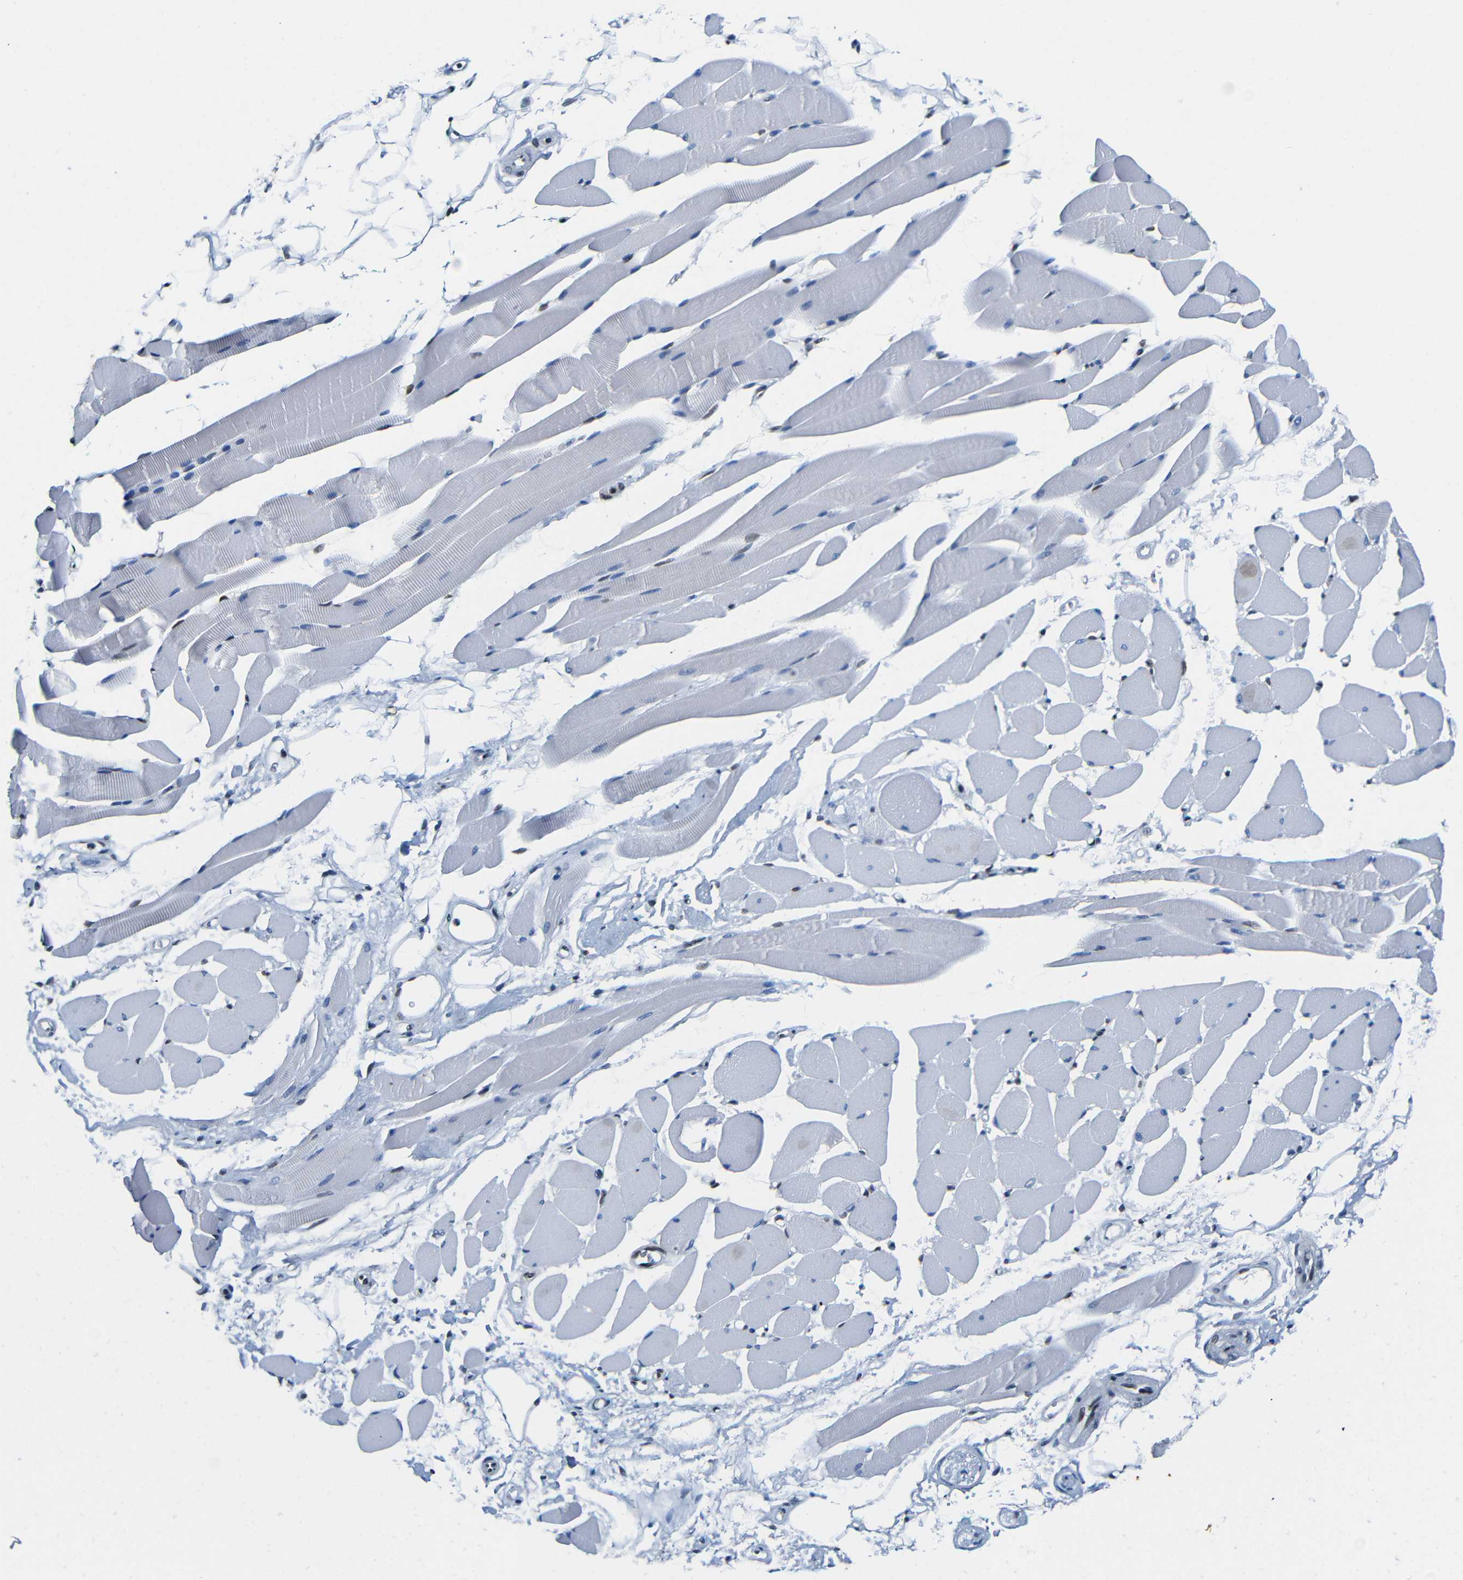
{"staining": {"intensity": "negative", "quantity": "none", "location": "none"}, "tissue": "skeletal muscle", "cell_type": "Myocytes", "image_type": "normal", "snomed": [{"axis": "morphology", "description": "Normal tissue, NOS"}, {"axis": "topography", "description": "Skeletal muscle"}, {"axis": "topography", "description": "Peripheral nerve tissue"}], "caption": "This micrograph is of normal skeletal muscle stained with IHC to label a protein in brown with the nuclei are counter-stained blue. There is no expression in myocytes. (DAB IHC visualized using brightfield microscopy, high magnification).", "gene": "PTBP1", "patient": {"sex": "female", "age": 84}}